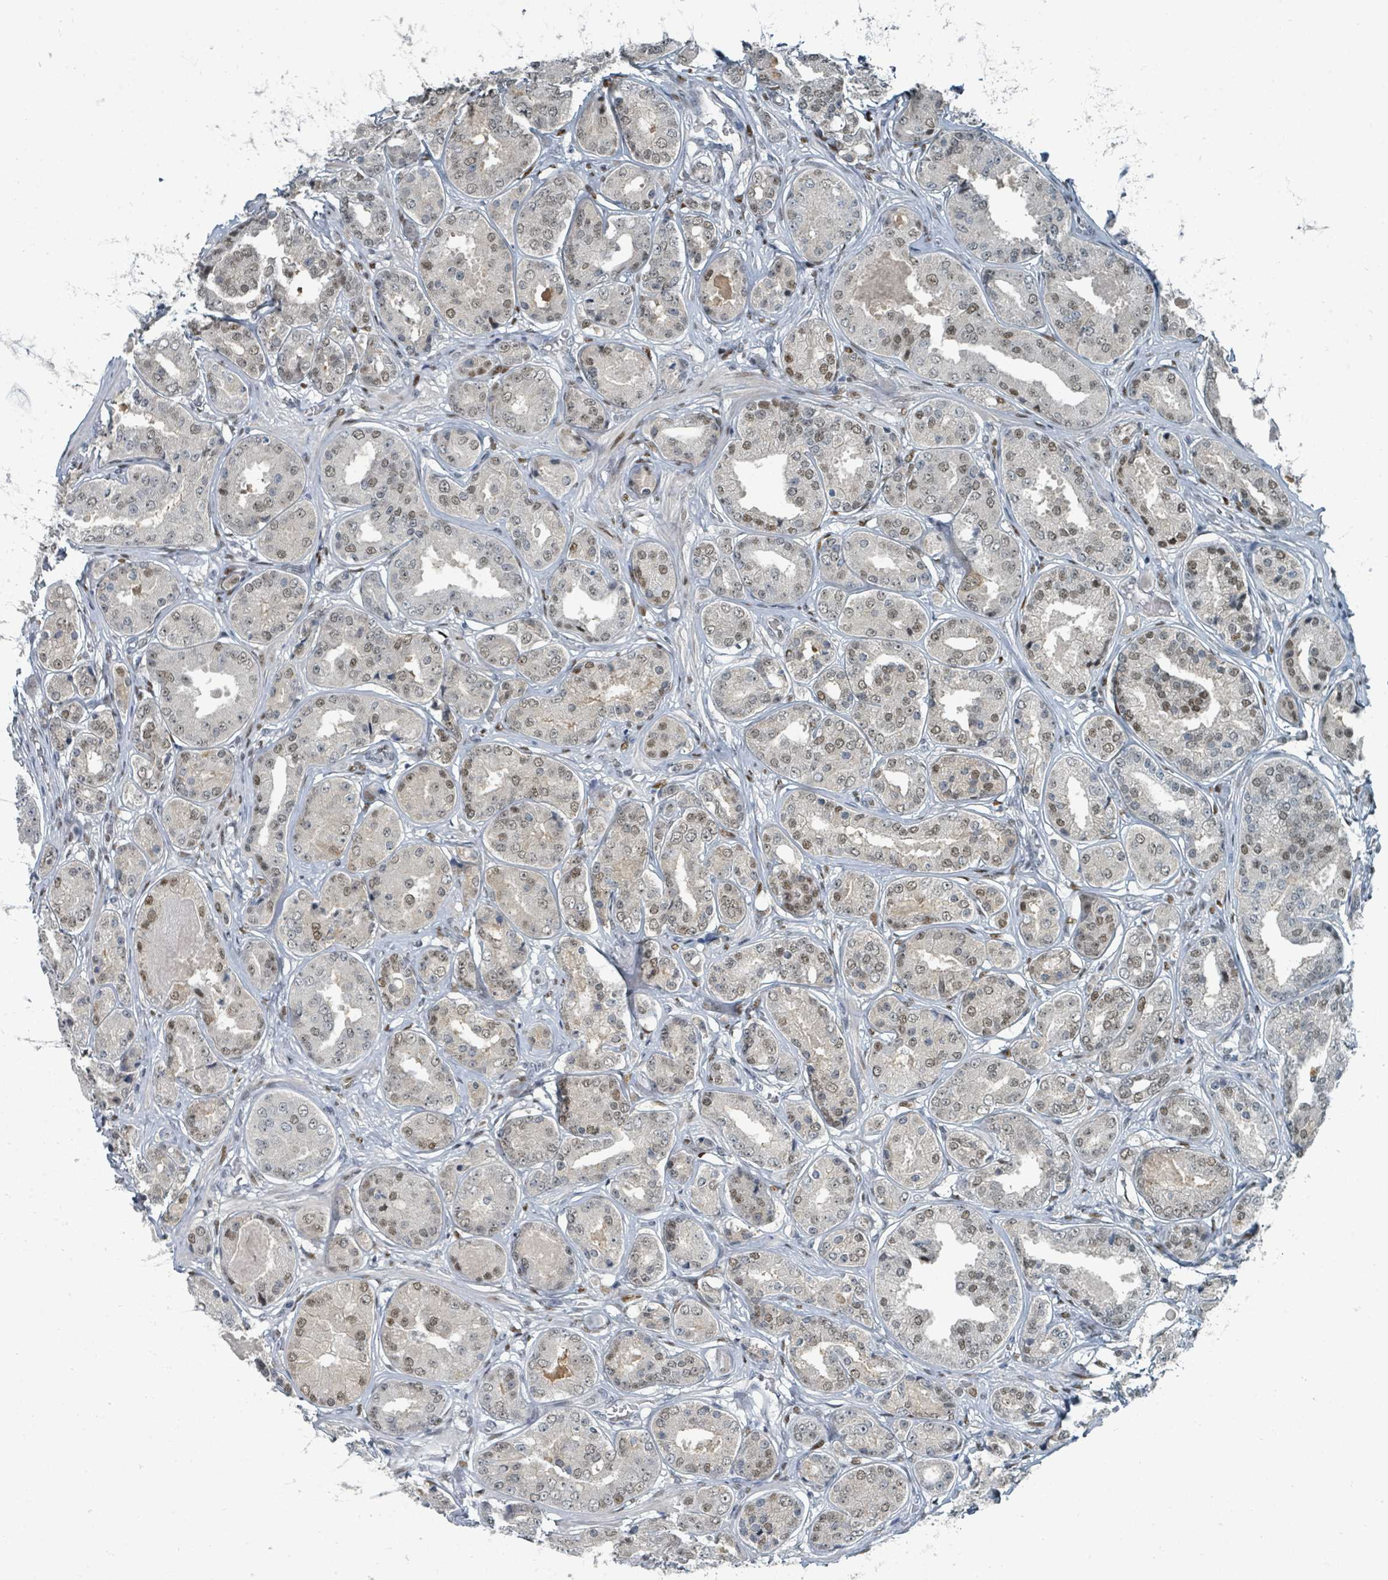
{"staining": {"intensity": "moderate", "quantity": "25%-75%", "location": "nuclear"}, "tissue": "prostate cancer", "cell_type": "Tumor cells", "image_type": "cancer", "snomed": [{"axis": "morphology", "description": "Adenocarcinoma, High grade"}, {"axis": "topography", "description": "Prostate"}], "caption": "A brown stain labels moderate nuclear staining of a protein in prostate high-grade adenocarcinoma tumor cells.", "gene": "UCK1", "patient": {"sex": "male", "age": 63}}